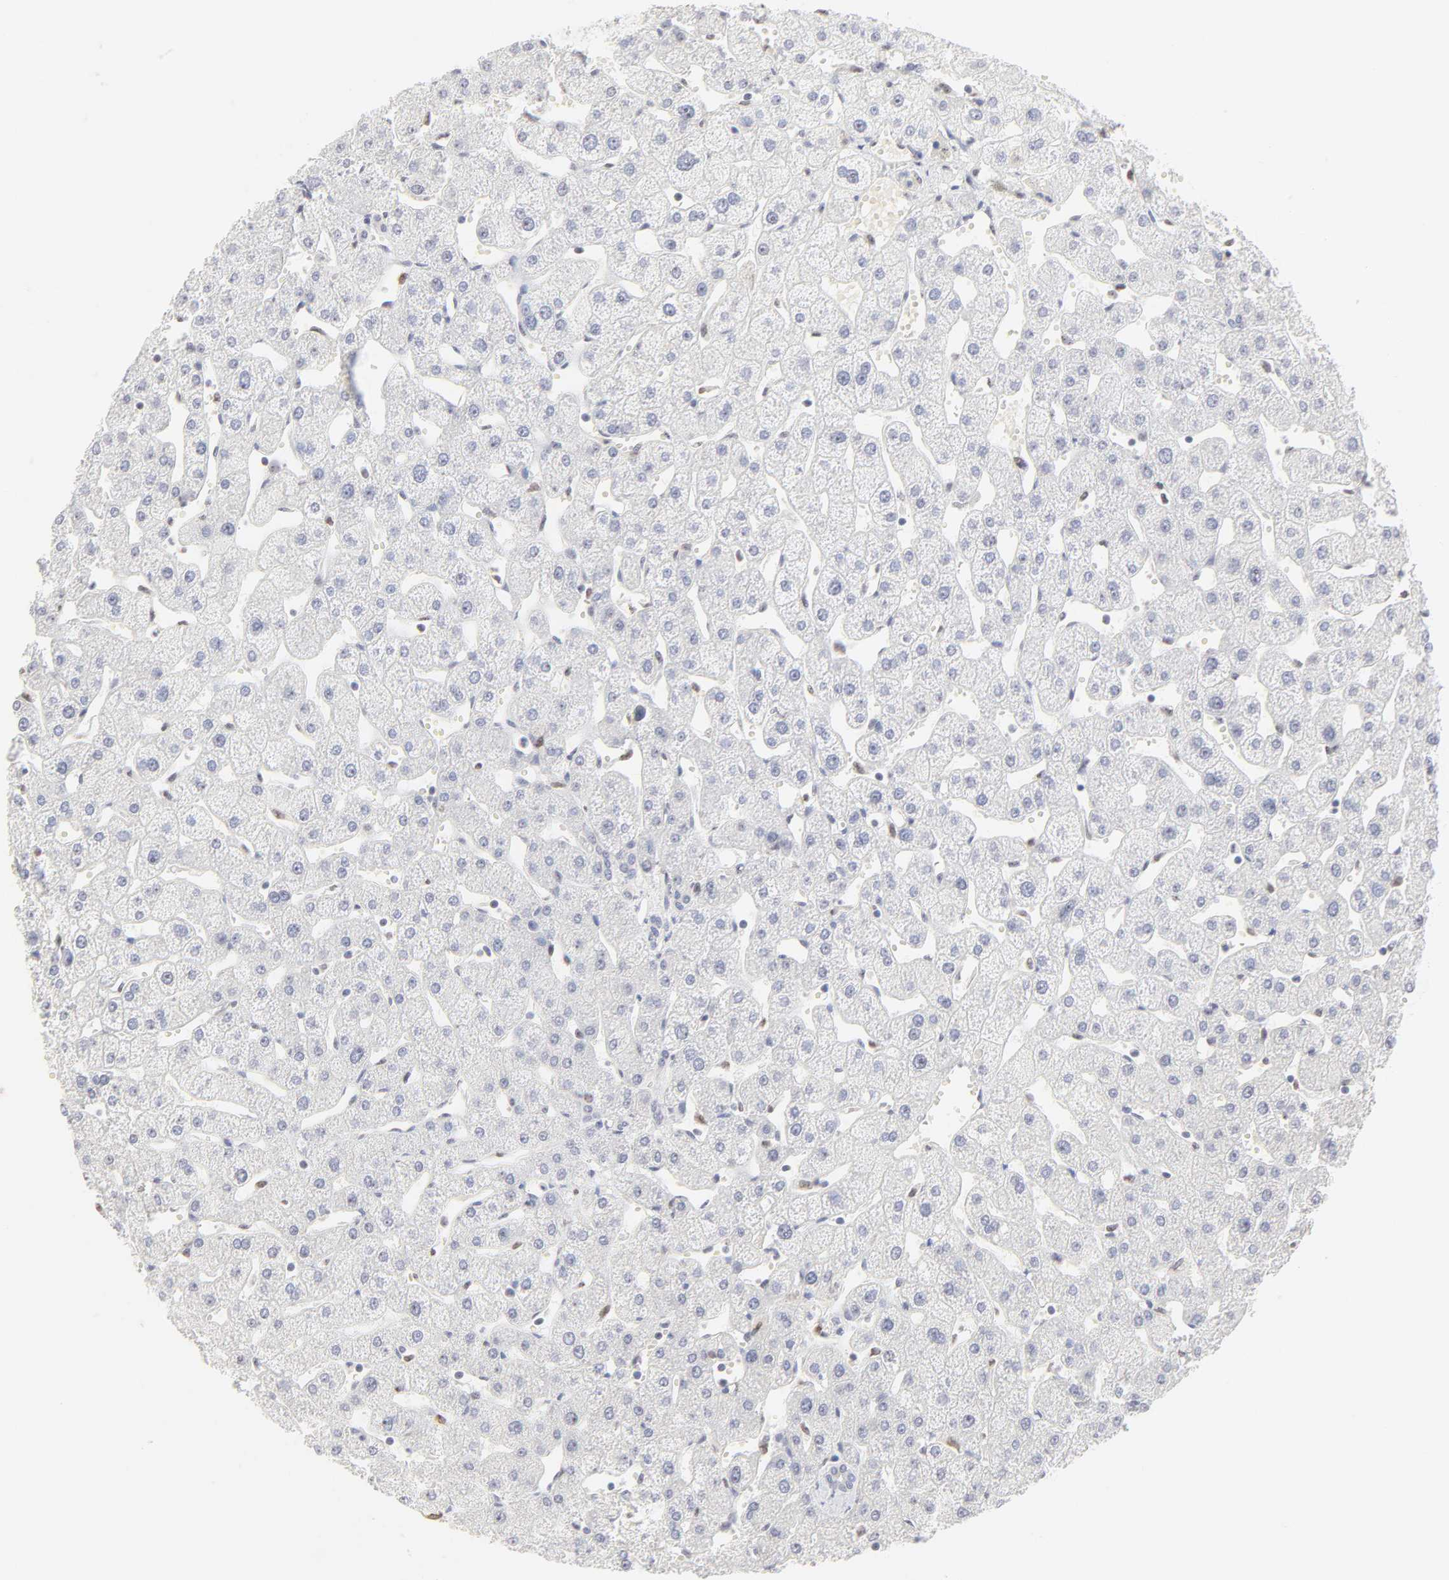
{"staining": {"intensity": "negative", "quantity": "none", "location": "none"}, "tissue": "liver", "cell_type": "Cholangiocytes", "image_type": "normal", "snomed": [{"axis": "morphology", "description": "Normal tissue, NOS"}, {"axis": "topography", "description": "Liver"}], "caption": "IHC micrograph of normal liver: human liver stained with DAB displays no significant protein positivity in cholangiocytes.", "gene": "NFIL3", "patient": {"sex": "male", "age": 67}}